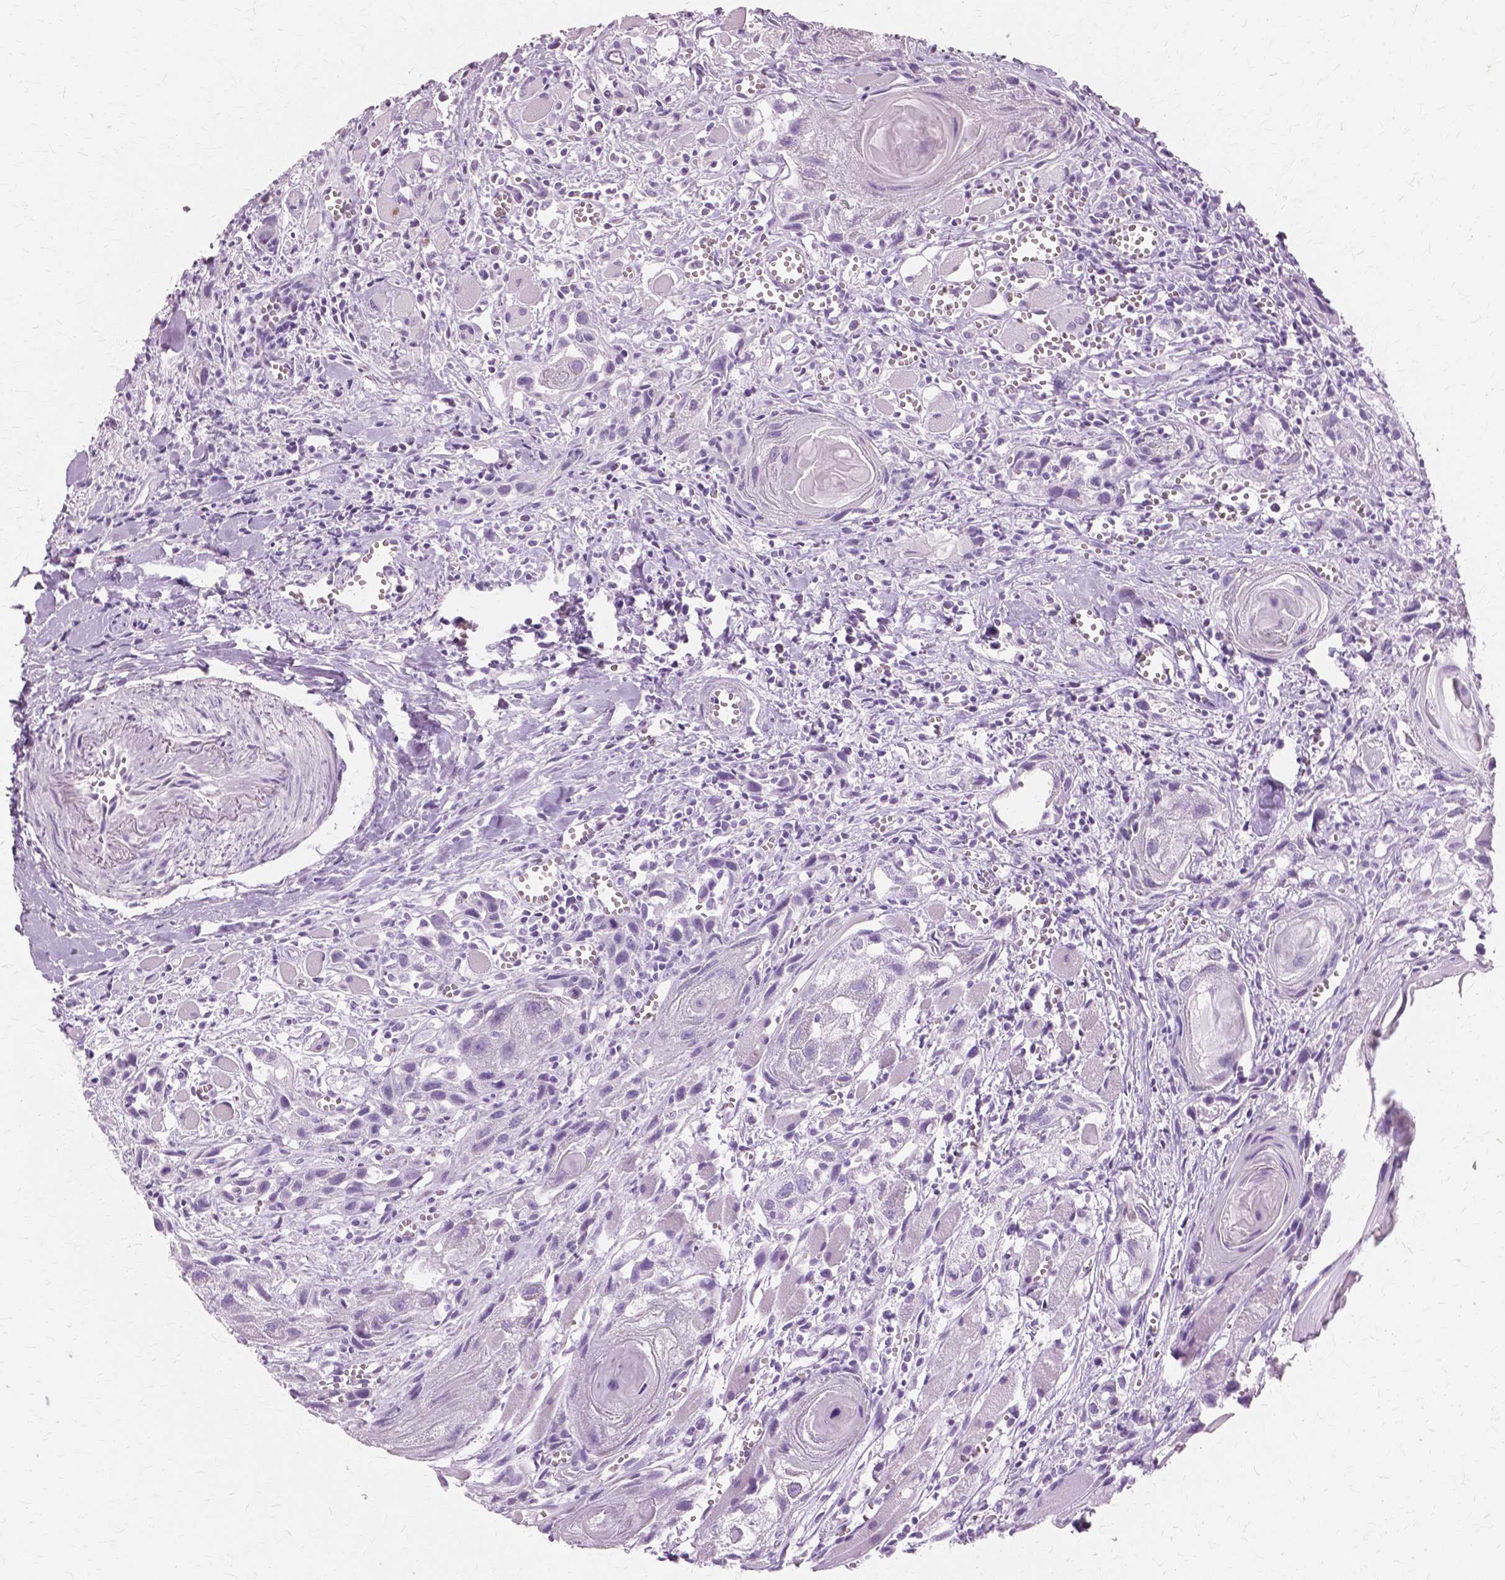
{"staining": {"intensity": "negative", "quantity": "none", "location": "none"}, "tissue": "head and neck cancer", "cell_type": "Tumor cells", "image_type": "cancer", "snomed": [{"axis": "morphology", "description": "Squamous cell carcinoma, NOS"}, {"axis": "topography", "description": "Head-Neck"}], "caption": "This is an IHC photomicrograph of squamous cell carcinoma (head and neck). There is no staining in tumor cells.", "gene": "SFTPD", "patient": {"sex": "female", "age": 80}}